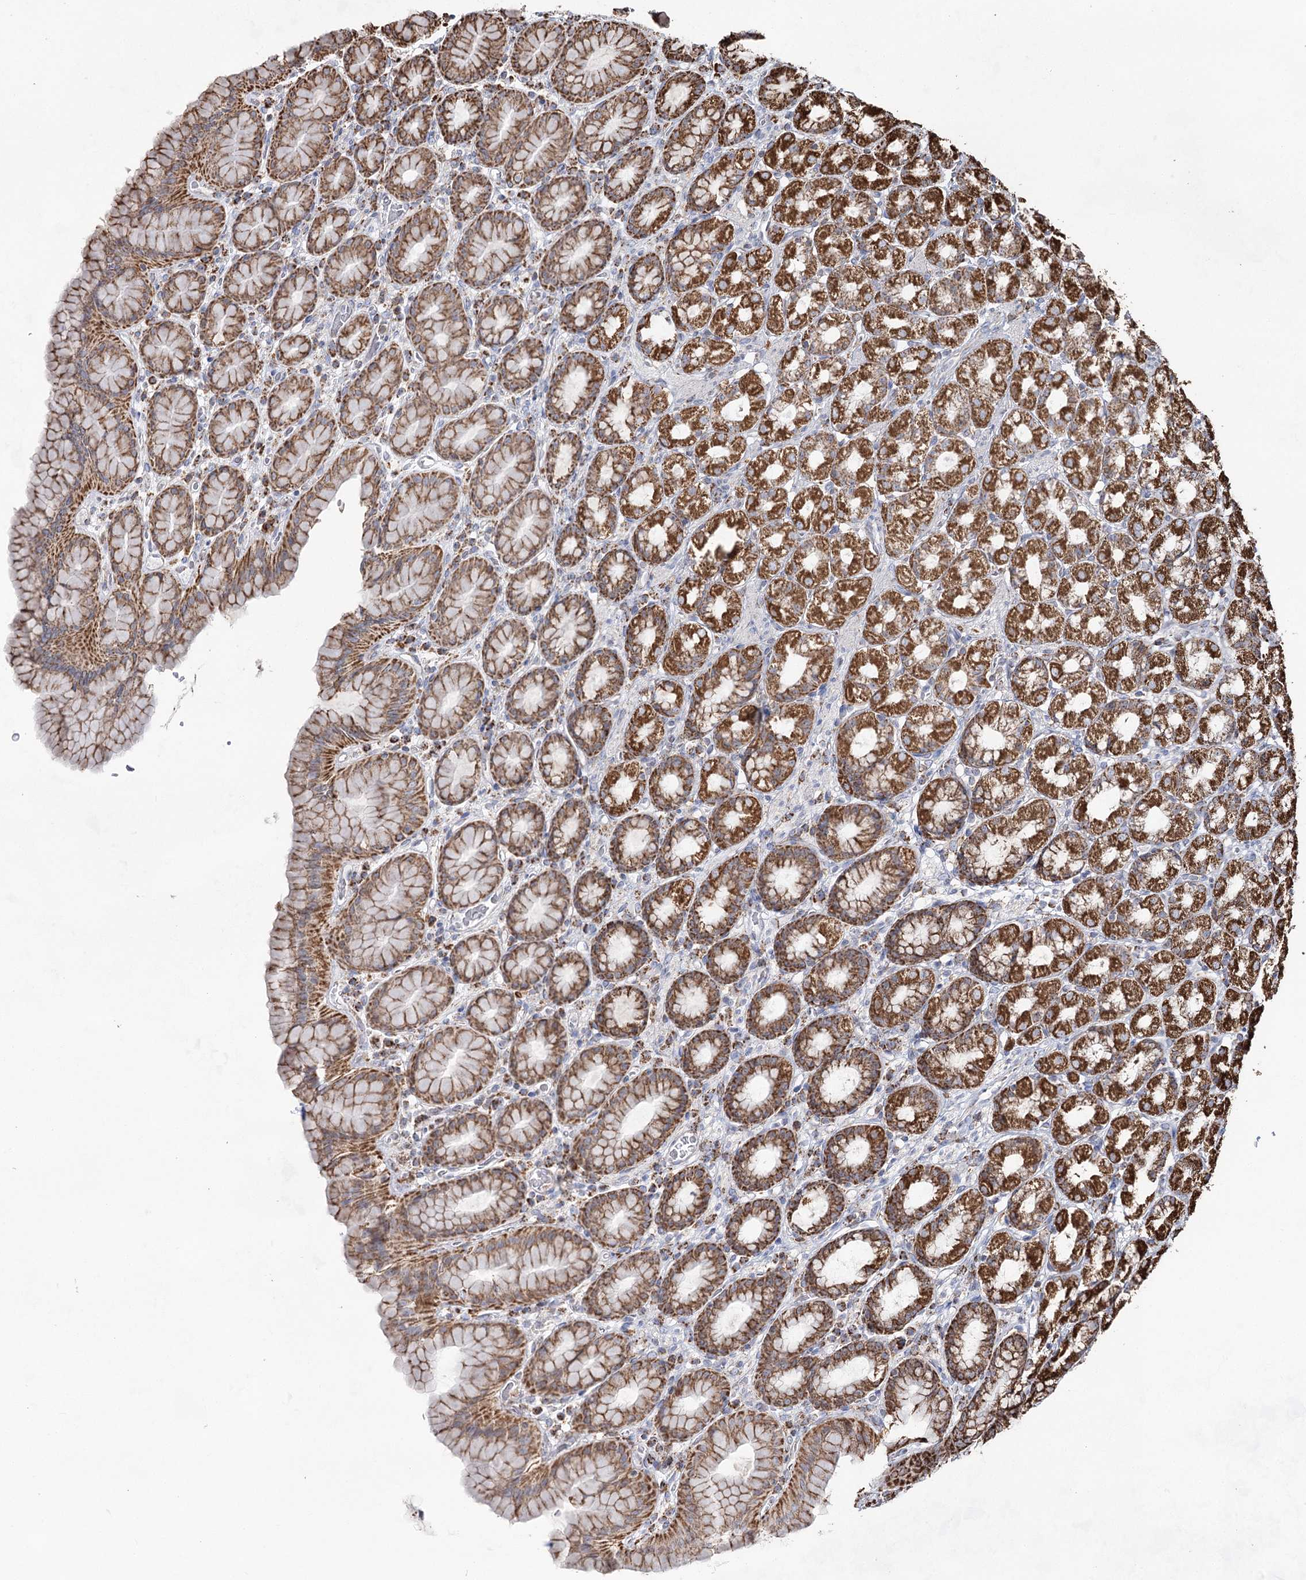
{"staining": {"intensity": "strong", "quantity": ">75%", "location": "cytoplasmic/membranous"}, "tissue": "stomach", "cell_type": "Glandular cells", "image_type": "normal", "snomed": [{"axis": "morphology", "description": "Normal tissue, NOS"}, {"axis": "topography", "description": "Stomach, upper"}], "caption": "Immunohistochemical staining of unremarkable human stomach demonstrates high levels of strong cytoplasmic/membranous staining in approximately >75% of glandular cells.", "gene": "CWF19L1", "patient": {"sex": "male", "age": 68}}